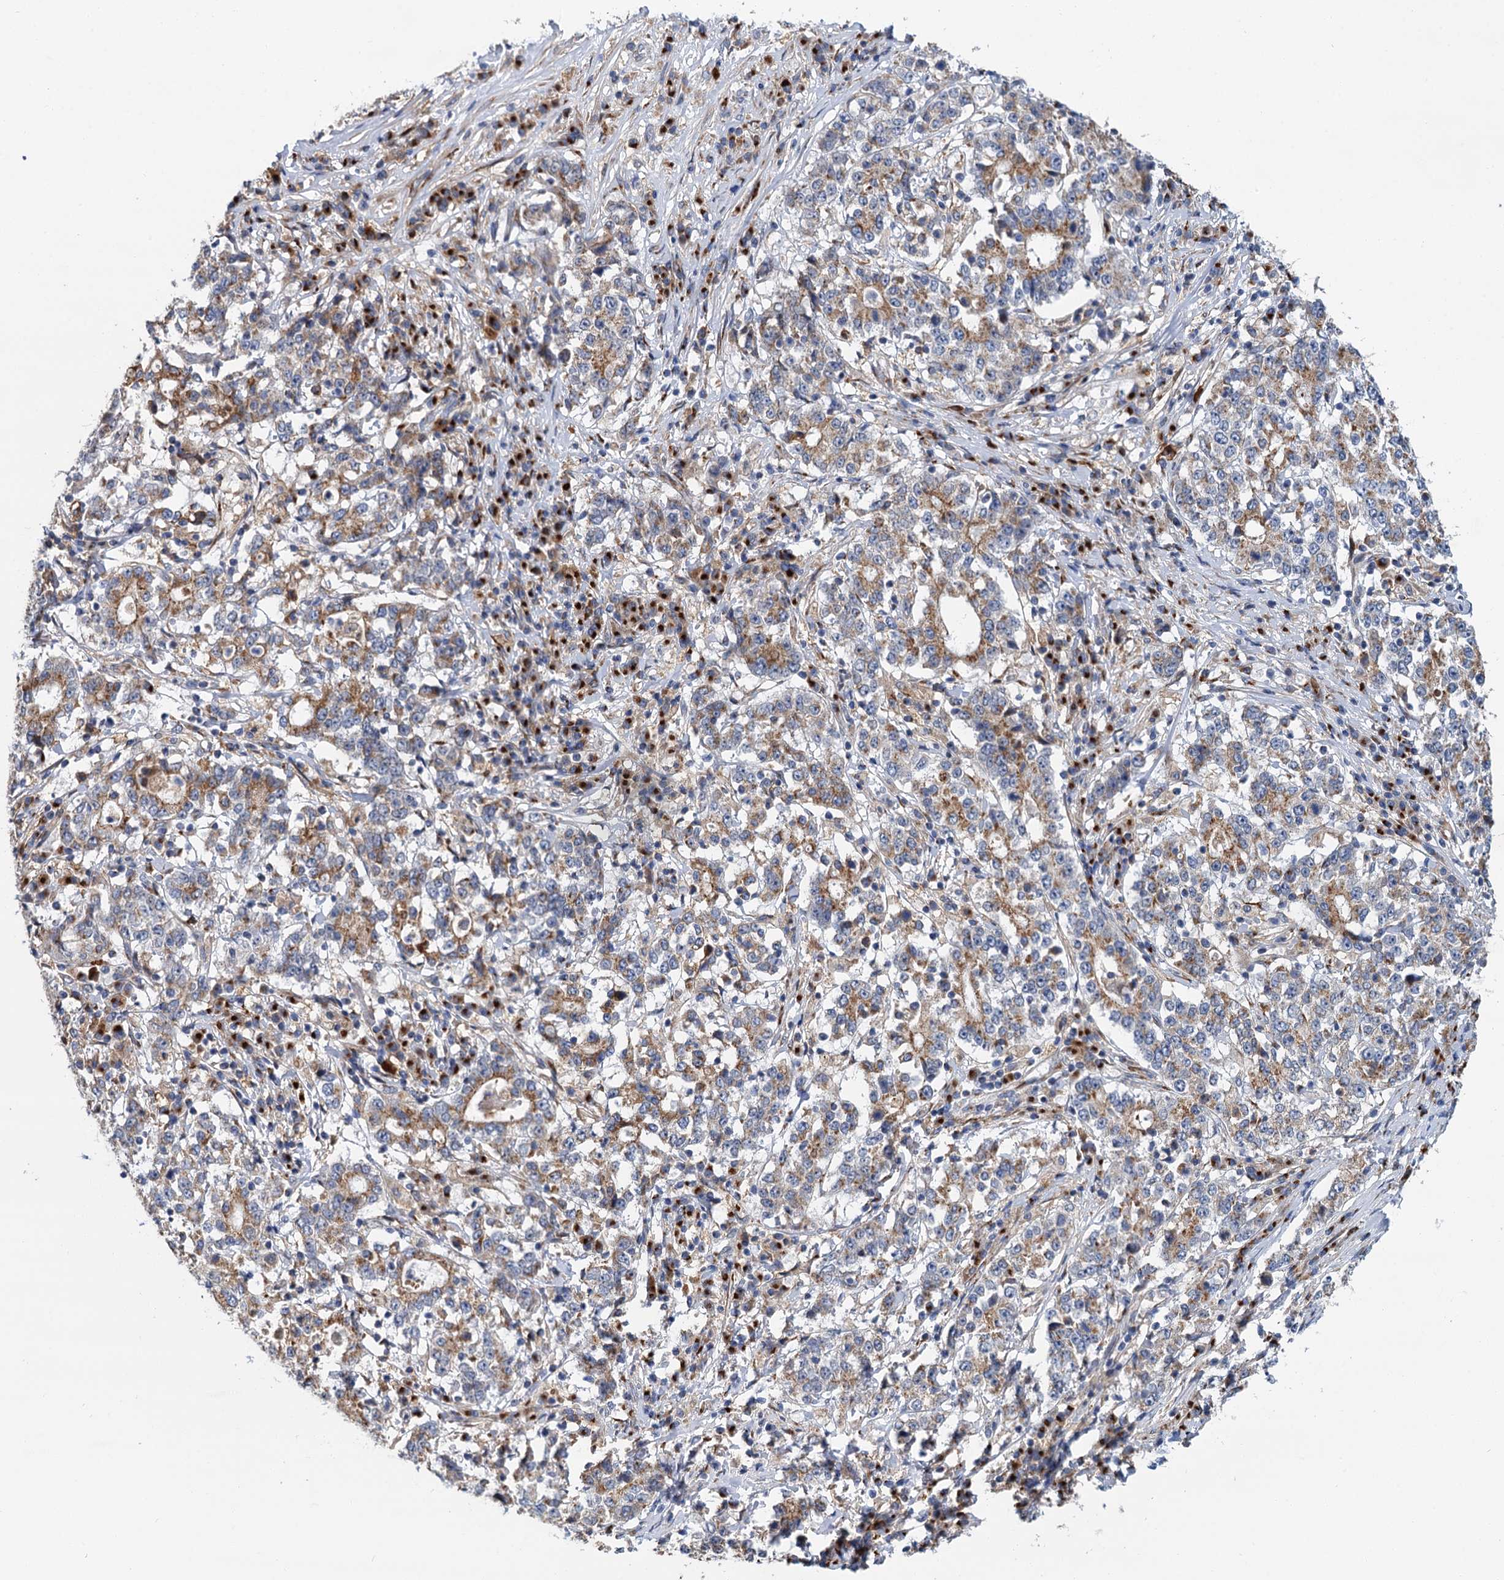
{"staining": {"intensity": "weak", "quantity": ">75%", "location": "cytoplasmic/membranous"}, "tissue": "stomach cancer", "cell_type": "Tumor cells", "image_type": "cancer", "snomed": [{"axis": "morphology", "description": "Adenocarcinoma, NOS"}, {"axis": "topography", "description": "Stomach"}], "caption": "Brown immunohistochemical staining in adenocarcinoma (stomach) displays weak cytoplasmic/membranous staining in approximately >75% of tumor cells.", "gene": "BET1L", "patient": {"sex": "male", "age": 59}}